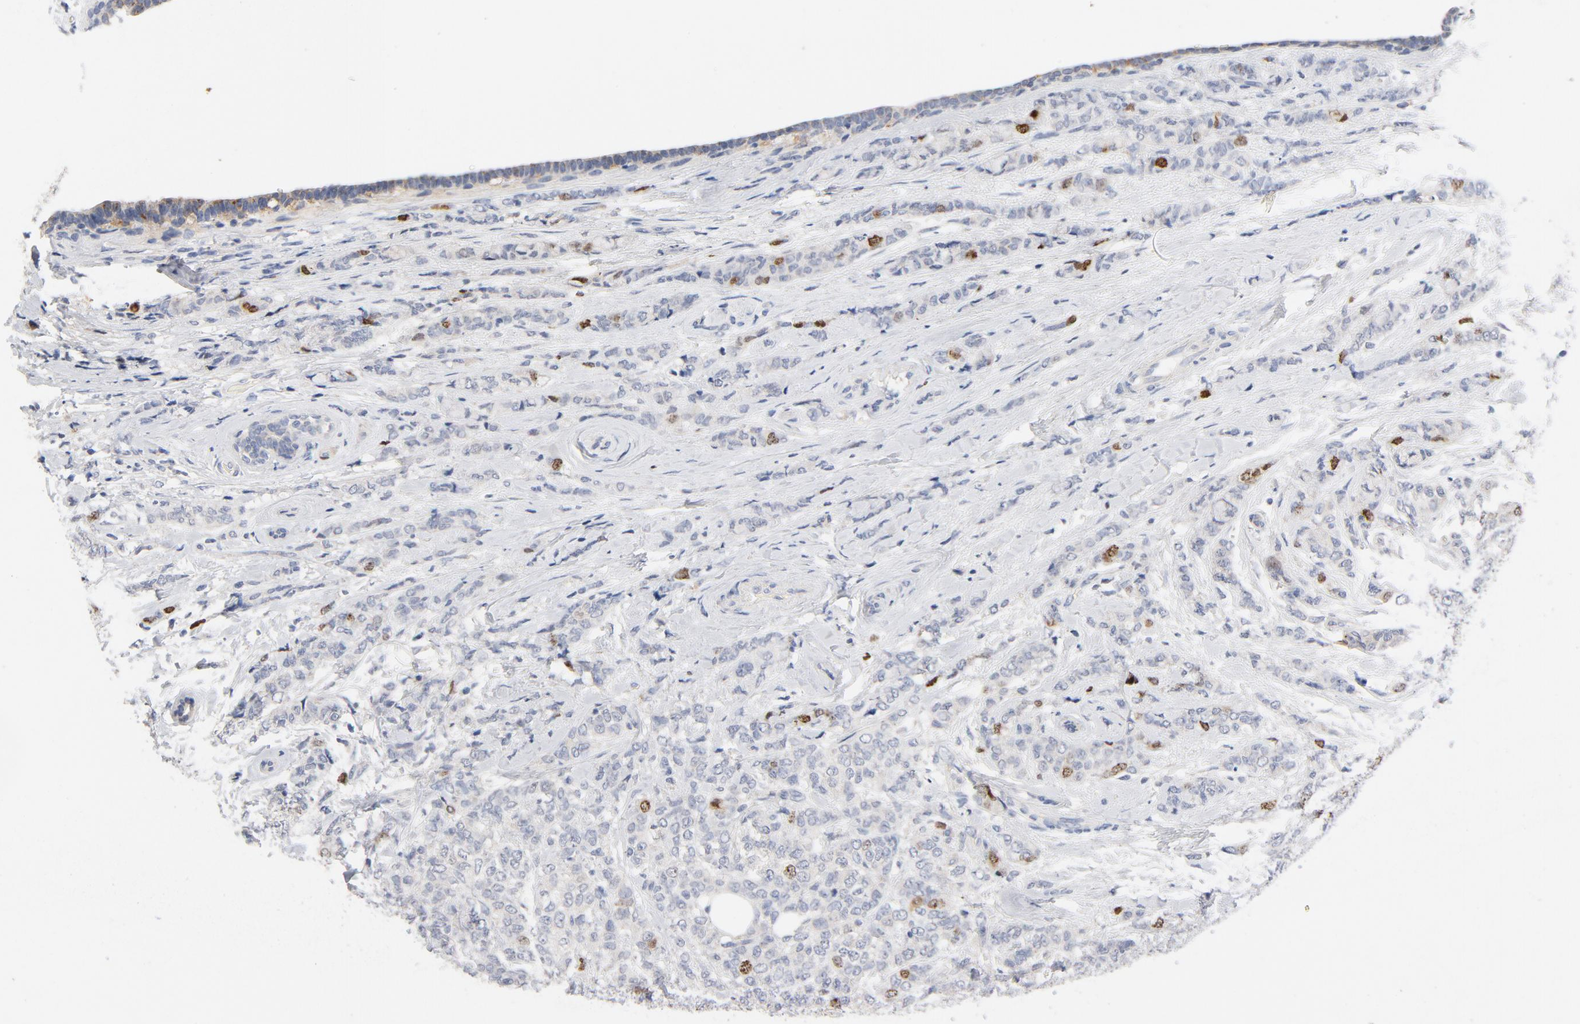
{"staining": {"intensity": "moderate", "quantity": "<25%", "location": "nuclear"}, "tissue": "breast cancer", "cell_type": "Tumor cells", "image_type": "cancer", "snomed": [{"axis": "morphology", "description": "Lobular carcinoma"}, {"axis": "topography", "description": "Breast"}], "caption": "Human breast lobular carcinoma stained with a protein marker exhibits moderate staining in tumor cells.", "gene": "BIRC5", "patient": {"sex": "female", "age": 60}}